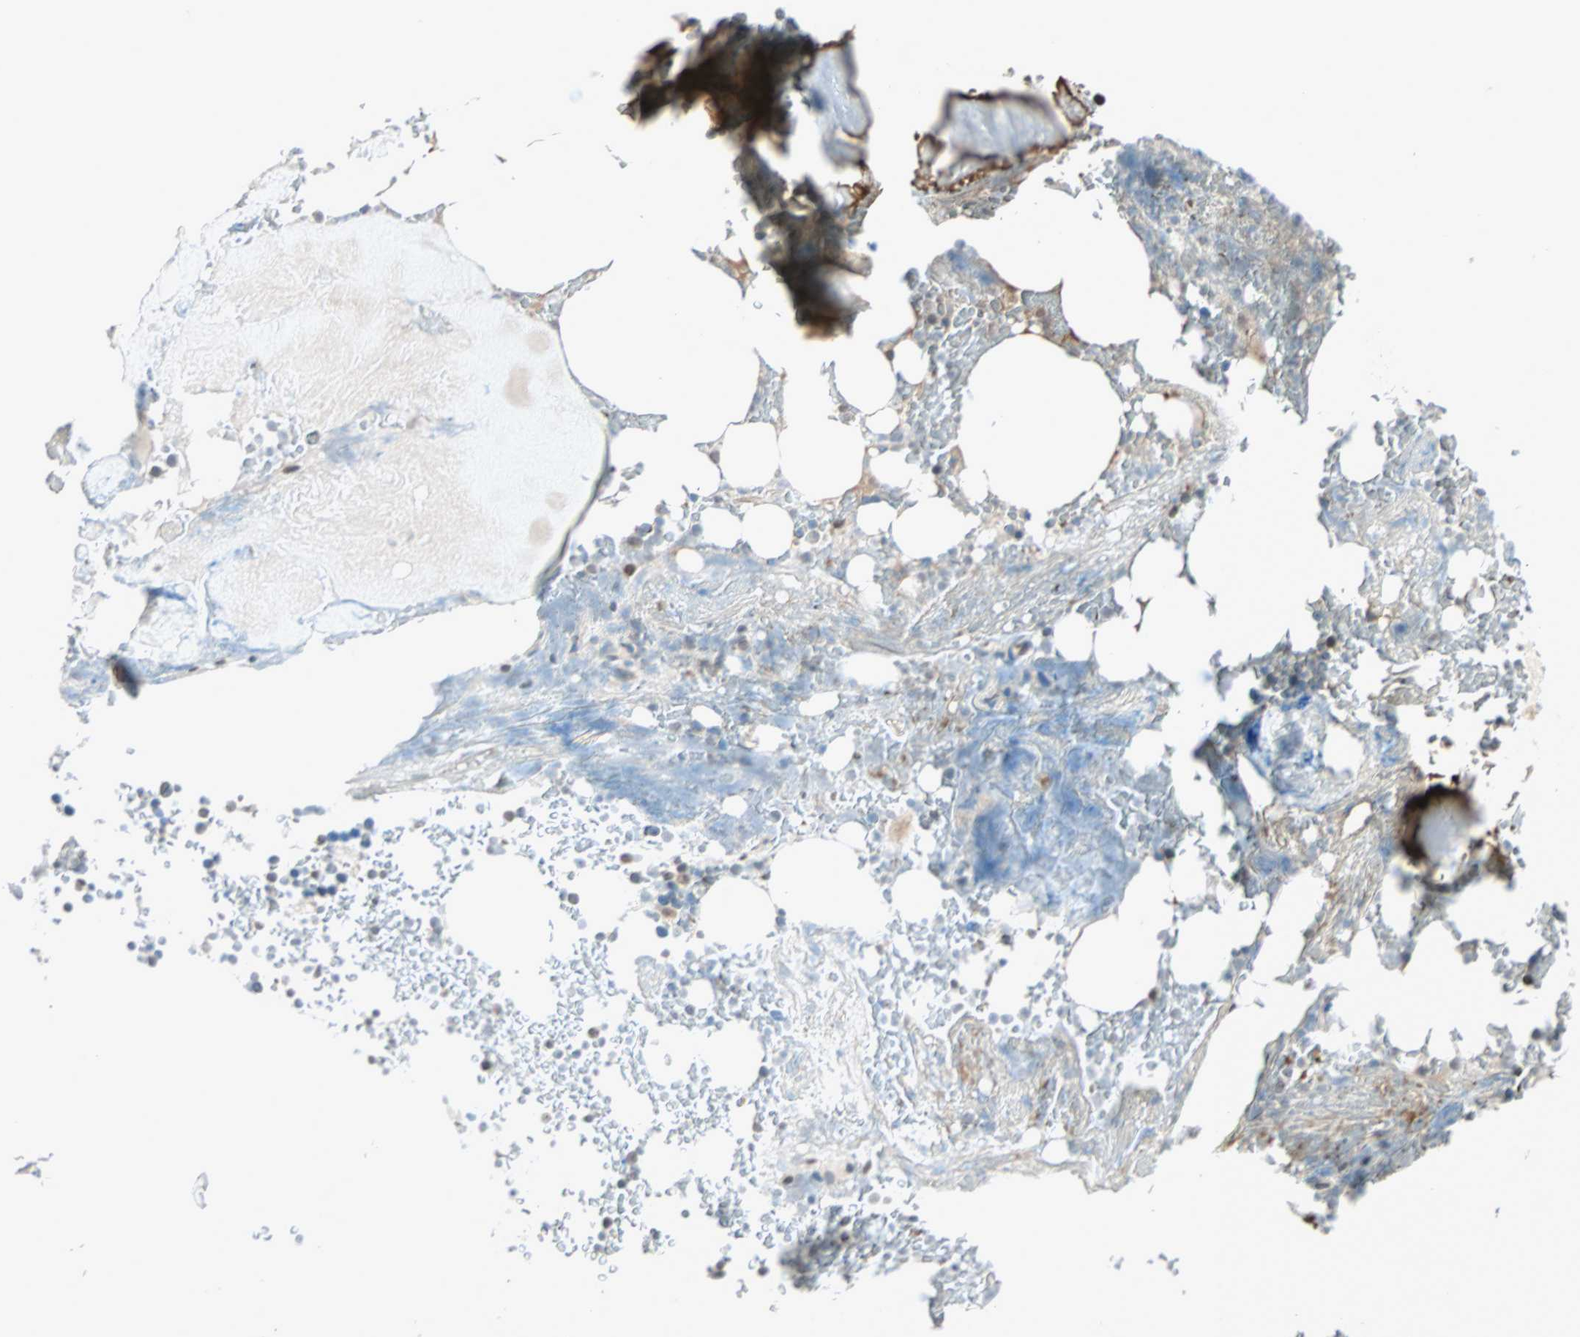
{"staining": {"intensity": "weak", "quantity": "<25%", "location": "nuclear"}, "tissue": "bone marrow", "cell_type": "Hematopoietic cells", "image_type": "normal", "snomed": [{"axis": "morphology", "description": "Normal tissue, NOS"}, {"axis": "topography", "description": "Bone marrow"}], "caption": "Hematopoietic cells show no significant protein expression in benign bone marrow. (Stains: DAB immunohistochemistry (IHC) with hematoxylin counter stain, Microscopy: brightfield microscopy at high magnification).", "gene": "BCAN", "patient": {"sex": "female", "age": 66}}